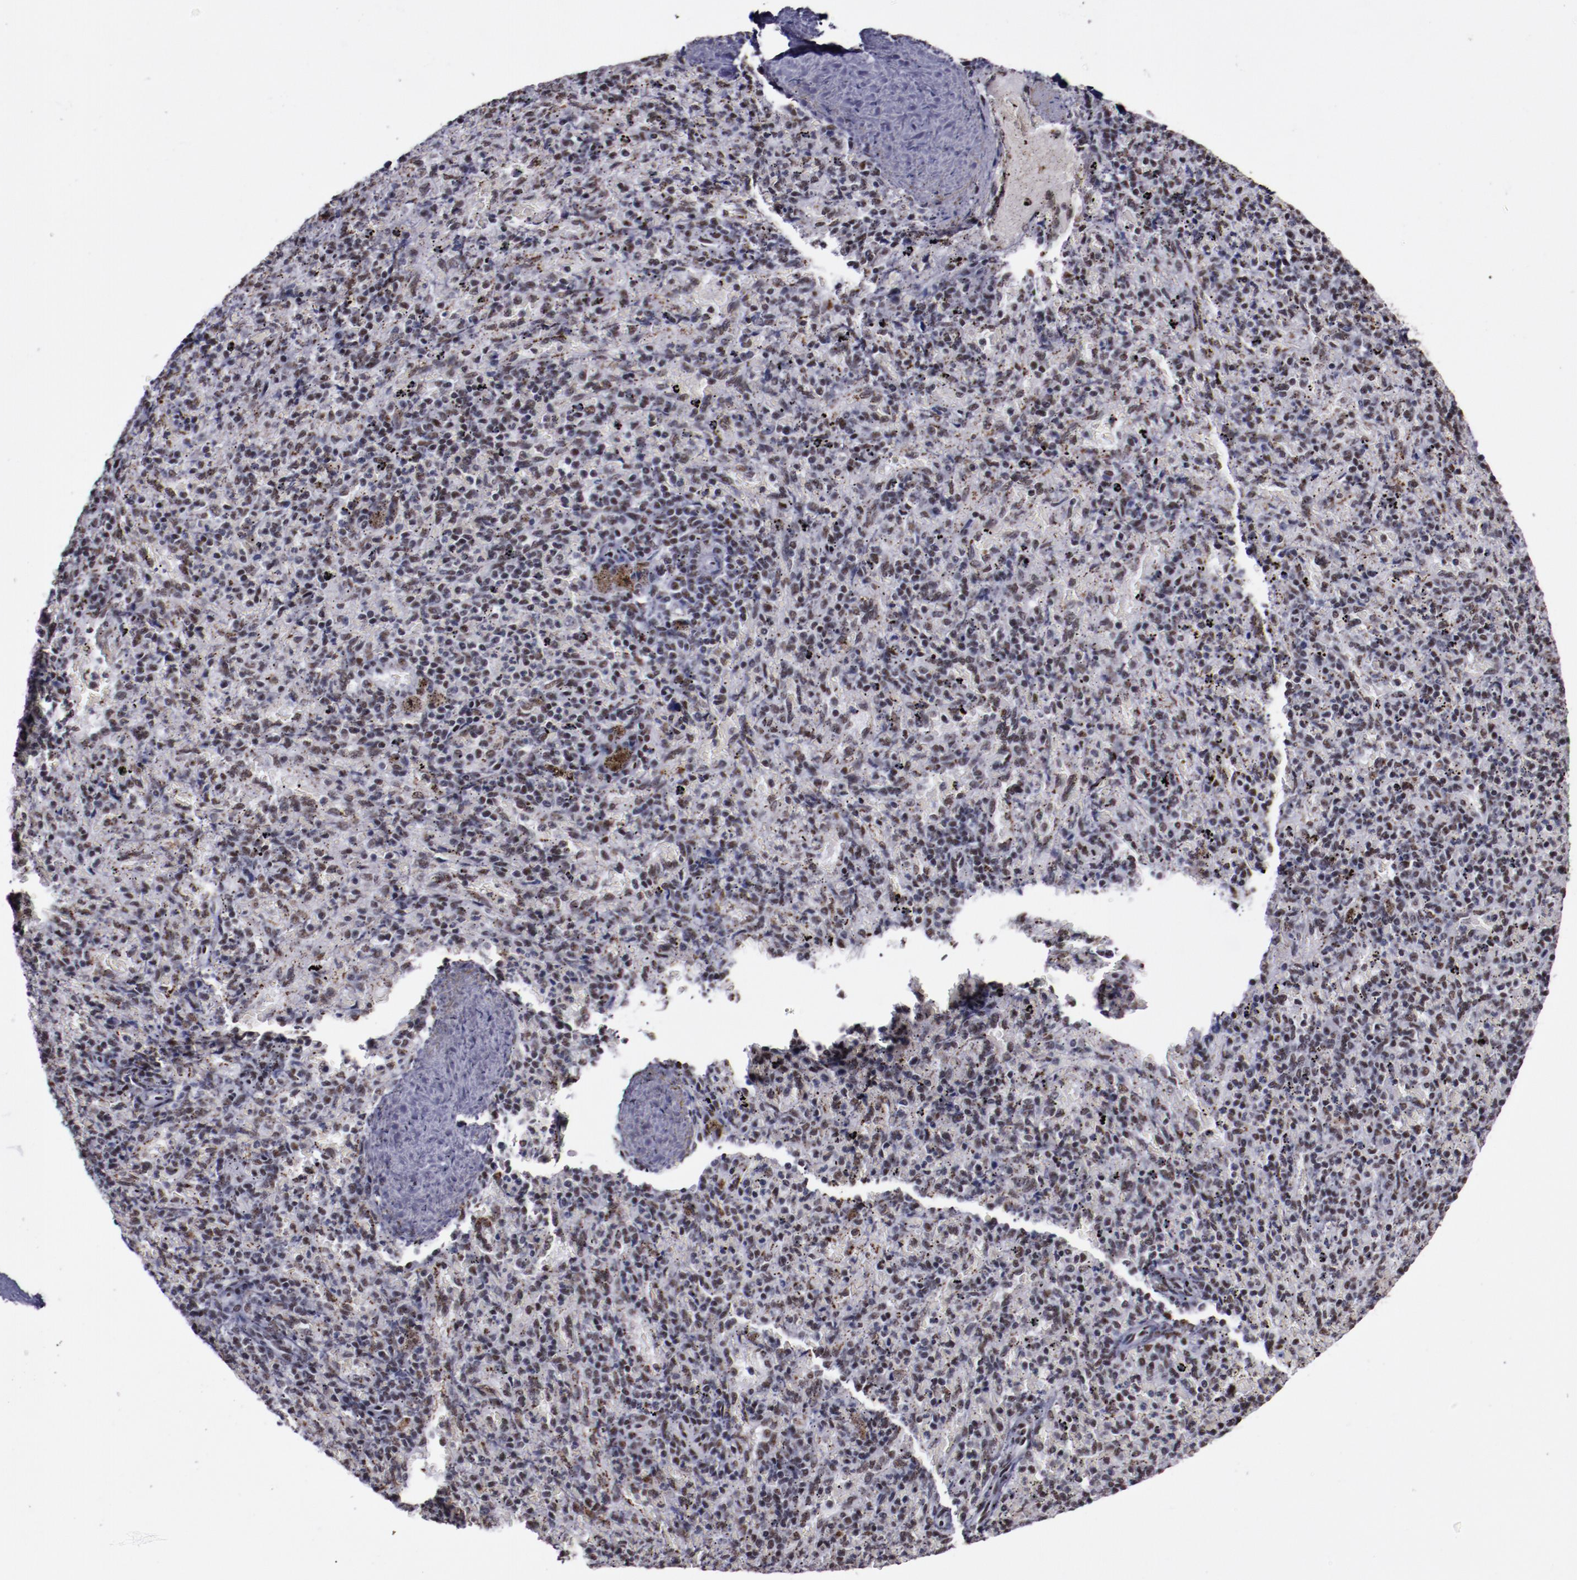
{"staining": {"intensity": "moderate", "quantity": "25%-75%", "location": "nuclear"}, "tissue": "spleen", "cell_type": "Cells in red pulp", "image_type": "normal", "snomed": [{"axis": "morphology", "description": "Normal tissue, NOS"}, {"axis": "topography", "description": "Spleen"}], "caption": "A histopathology image of spleen stained for a protein displays moderate nuclear brown staining in cells in red pulp.", "gene": "PPP4R3A", "patient": {"sex": "female", "age": 43}}